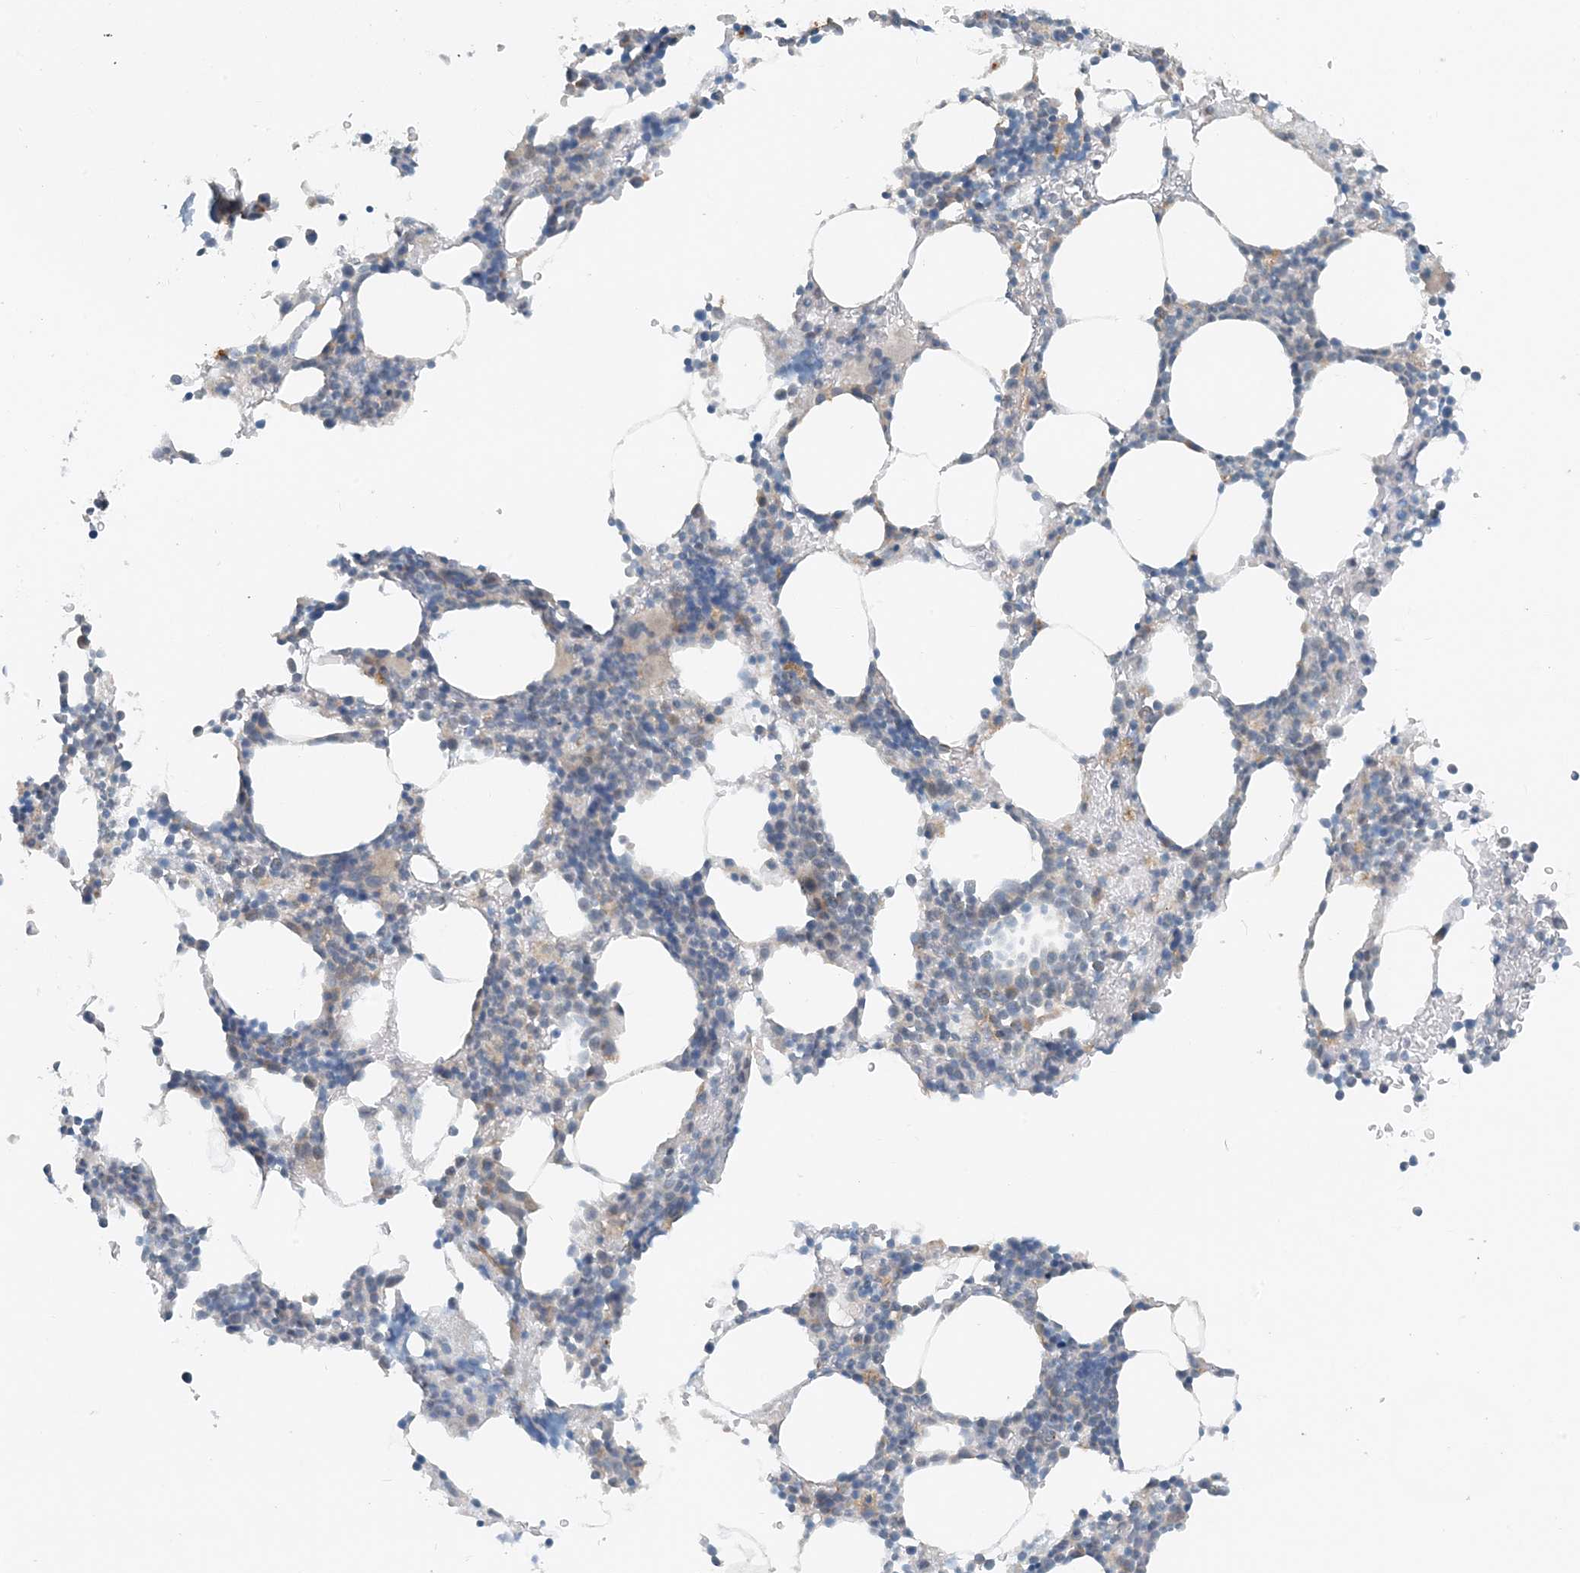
{"staining": {"intensity": "negative", "quantity": "none", "location": "none"}, "tissue": "bone marrow", "cell_type": "Hematopoietic cells", "image_type": "normal", "snomed": [{"axis": "morphology", "description": "Normal tissue, NOS"}, {"axis": "topography", "description": "Bone marrow"}], "caption": "This is an IHC histopathology image of benign bone marrow. There is no staining in hematopoietic cells.", "gene": "MITD1", "patient": {"sex": "male"}}